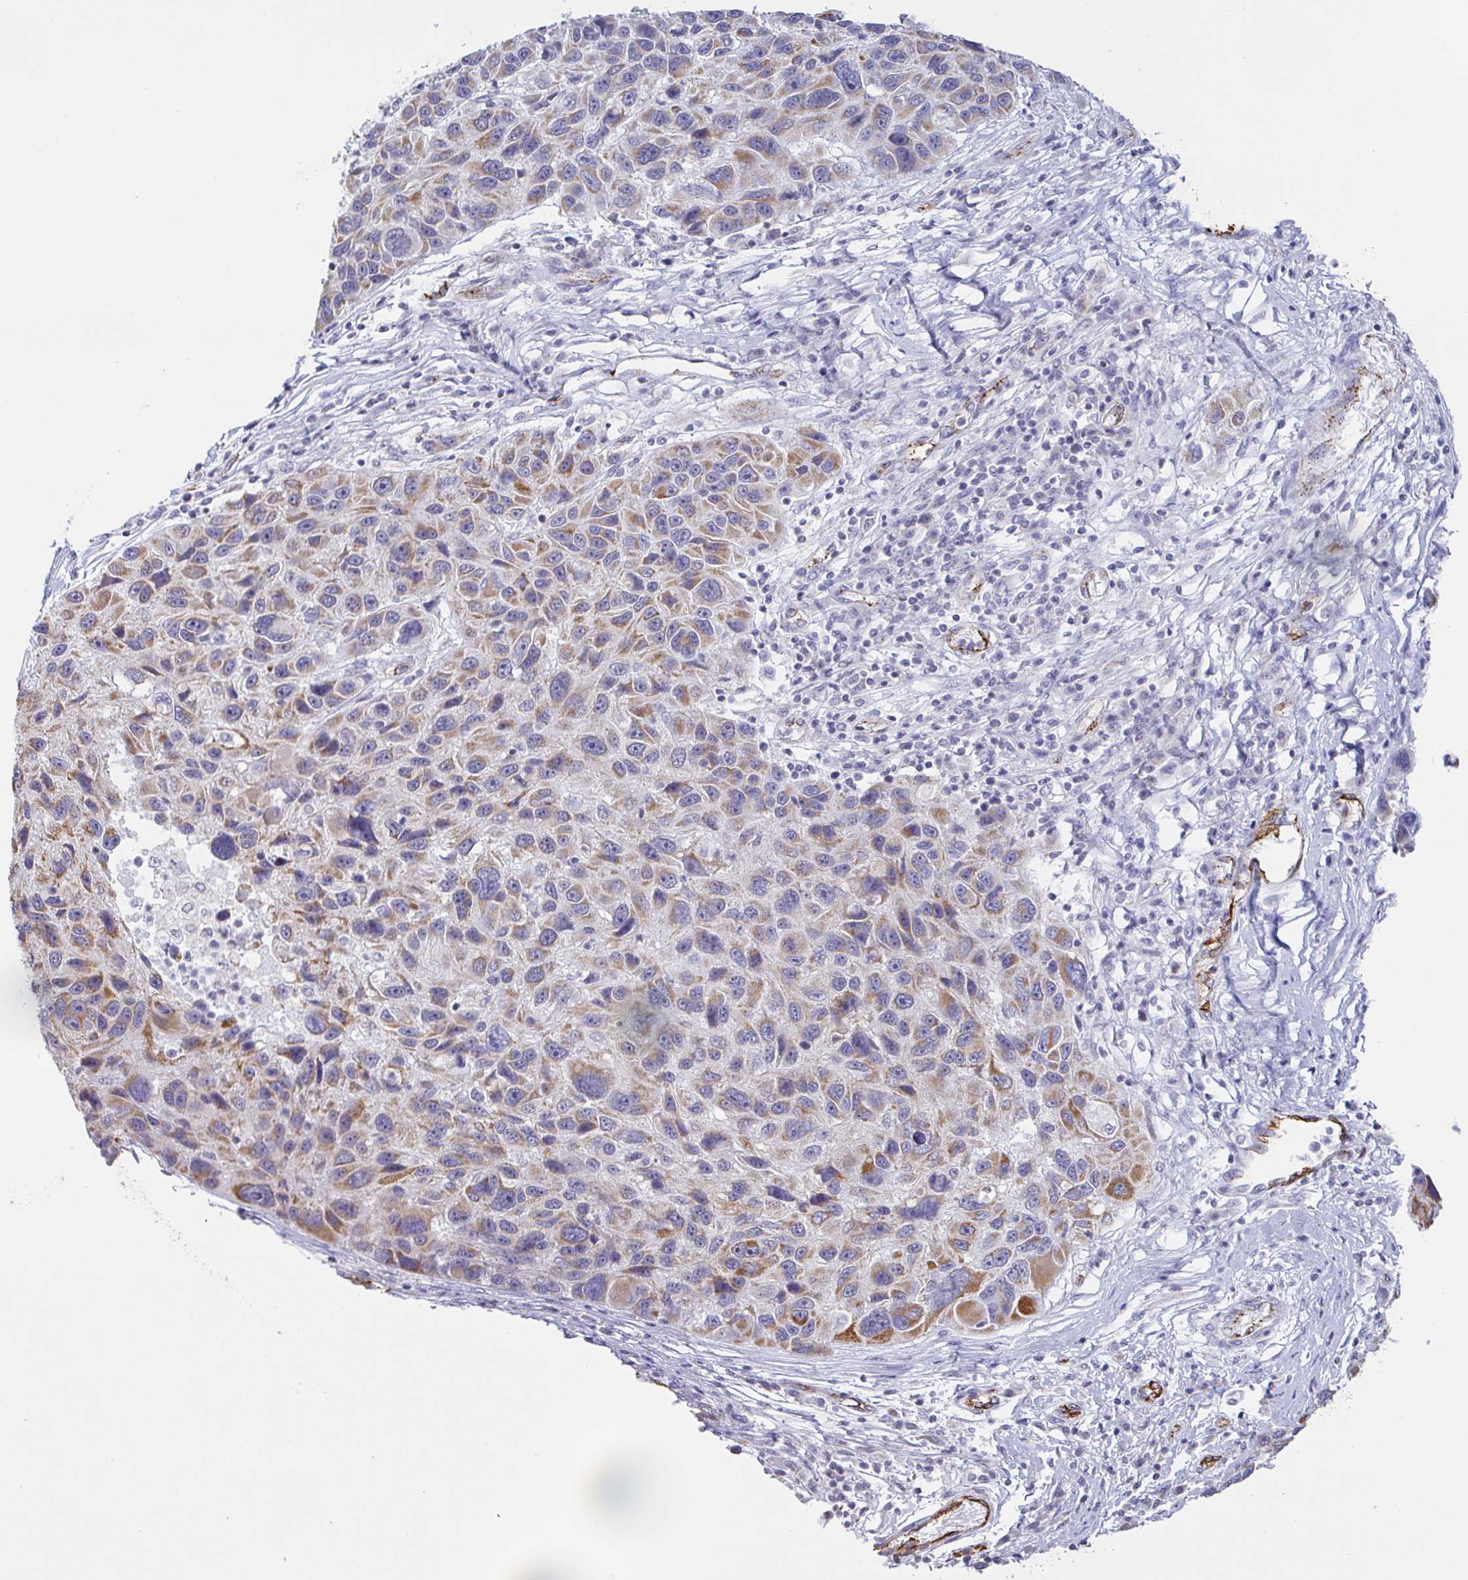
{"staining": {"intensity": "moderate", "quantity": ">75%", "location": "cytoplasmic/membranous"}, "tissue": "melanoma", "cell_type": "Tumor cells", "image_type": "cancer", "snomed": [{"axis": "morphology", "description": "Malignant melanoma, NOS"}, {"axis": "topography", "description": "Skin"}], "caption": "Moderate cytoplasmic/membranous protein staining is present in about >75% of tumor cells in melanoma.", "gene": "PLCD4", "patient": {"sex": "male", "age": 53}}